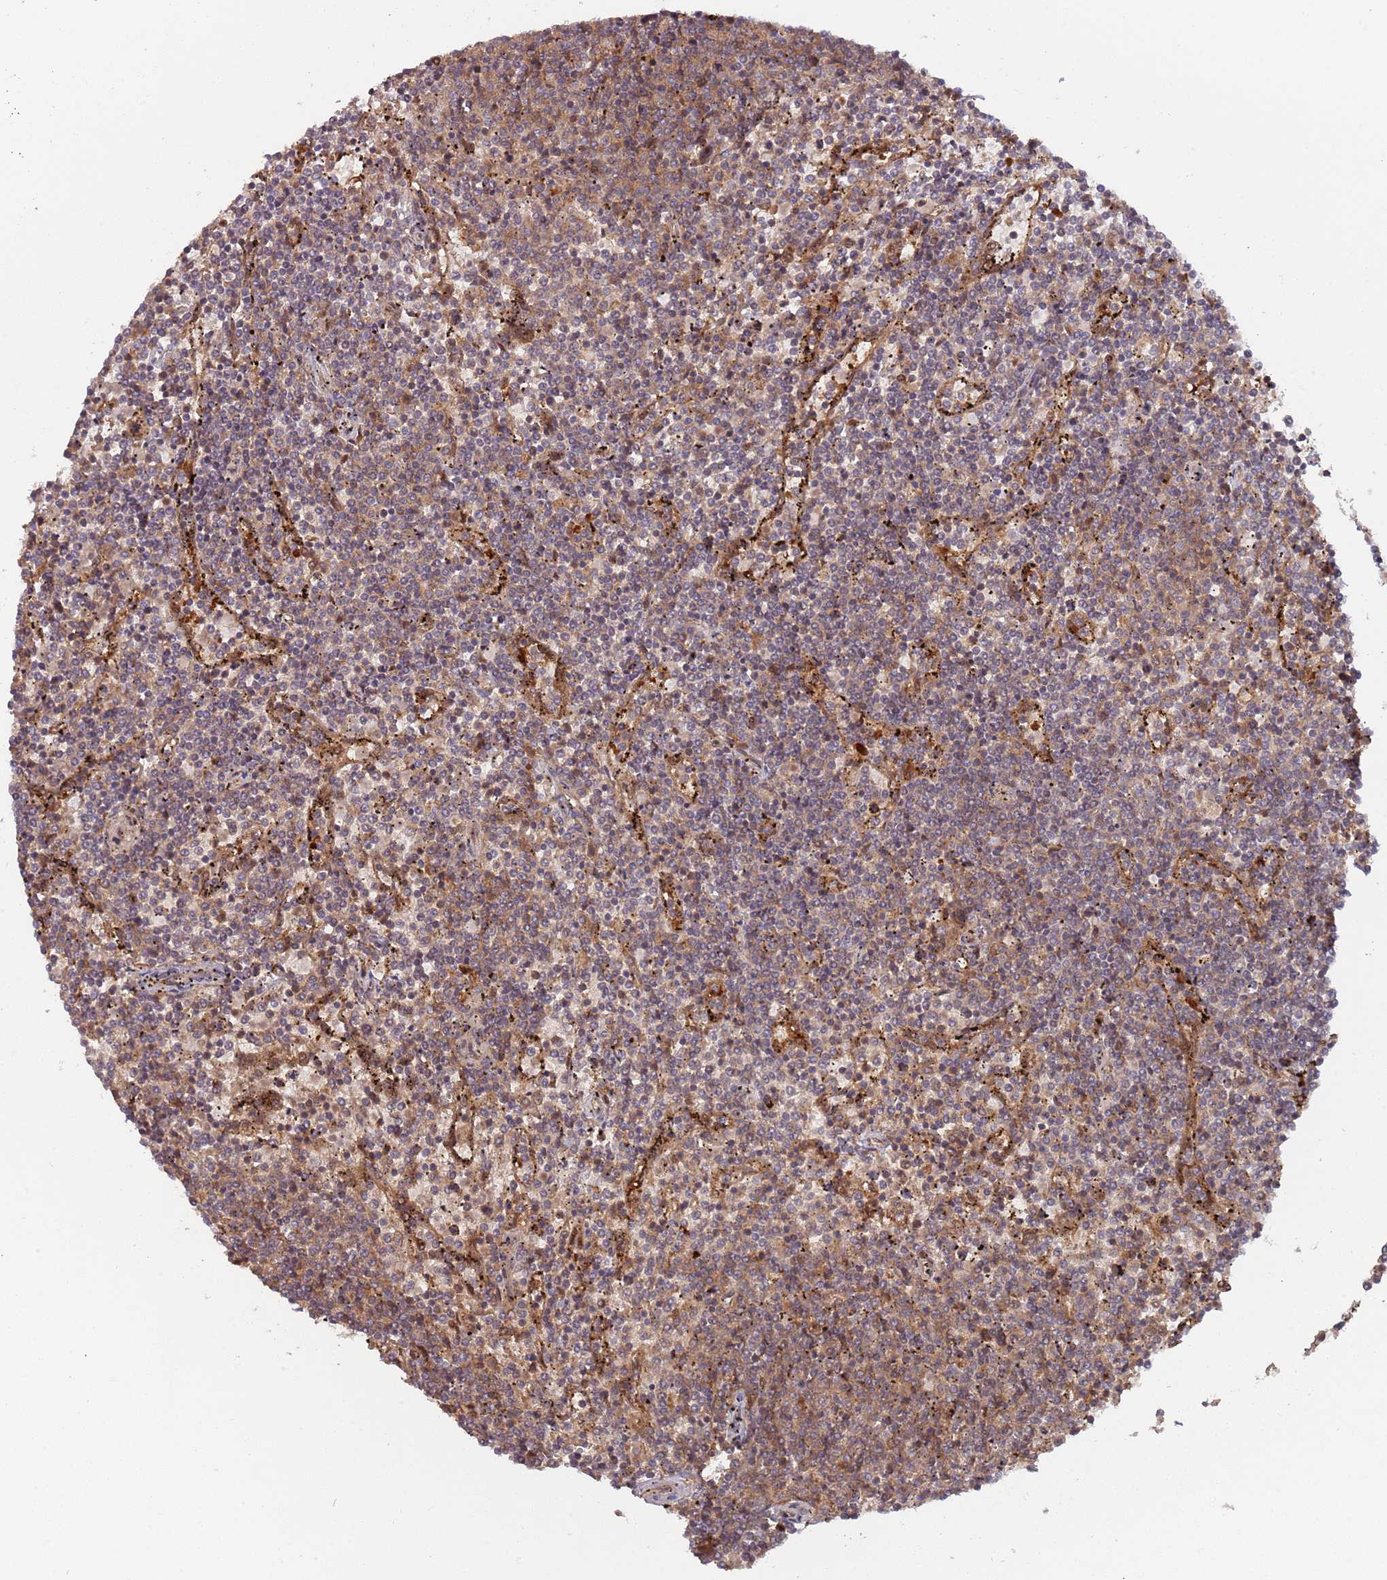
{"staining": {"intensity": "weak", "quantity": "25%-75%", "location": "cytoplasmic/membranous"}, "tissue": "lymphoma", "cell_type": "Tumor cells", "image_type": "cancer", "snomed": [{"axis": "morphology", "description": "Malignant lymphoma, non-Hodgkin's type, Low grade"}, {"axis": "topography", "description": "Spleen"}], "caption": "Brown immunohistochemical staining in low-grade malignant lymphoma, non-Hodgkin's type displays weak cytoplasmic/membranous expression in approximately 25%-75% of tumor cells.", "gene": "GSDMD", "patient": {"sex": "female", "age": 50}}